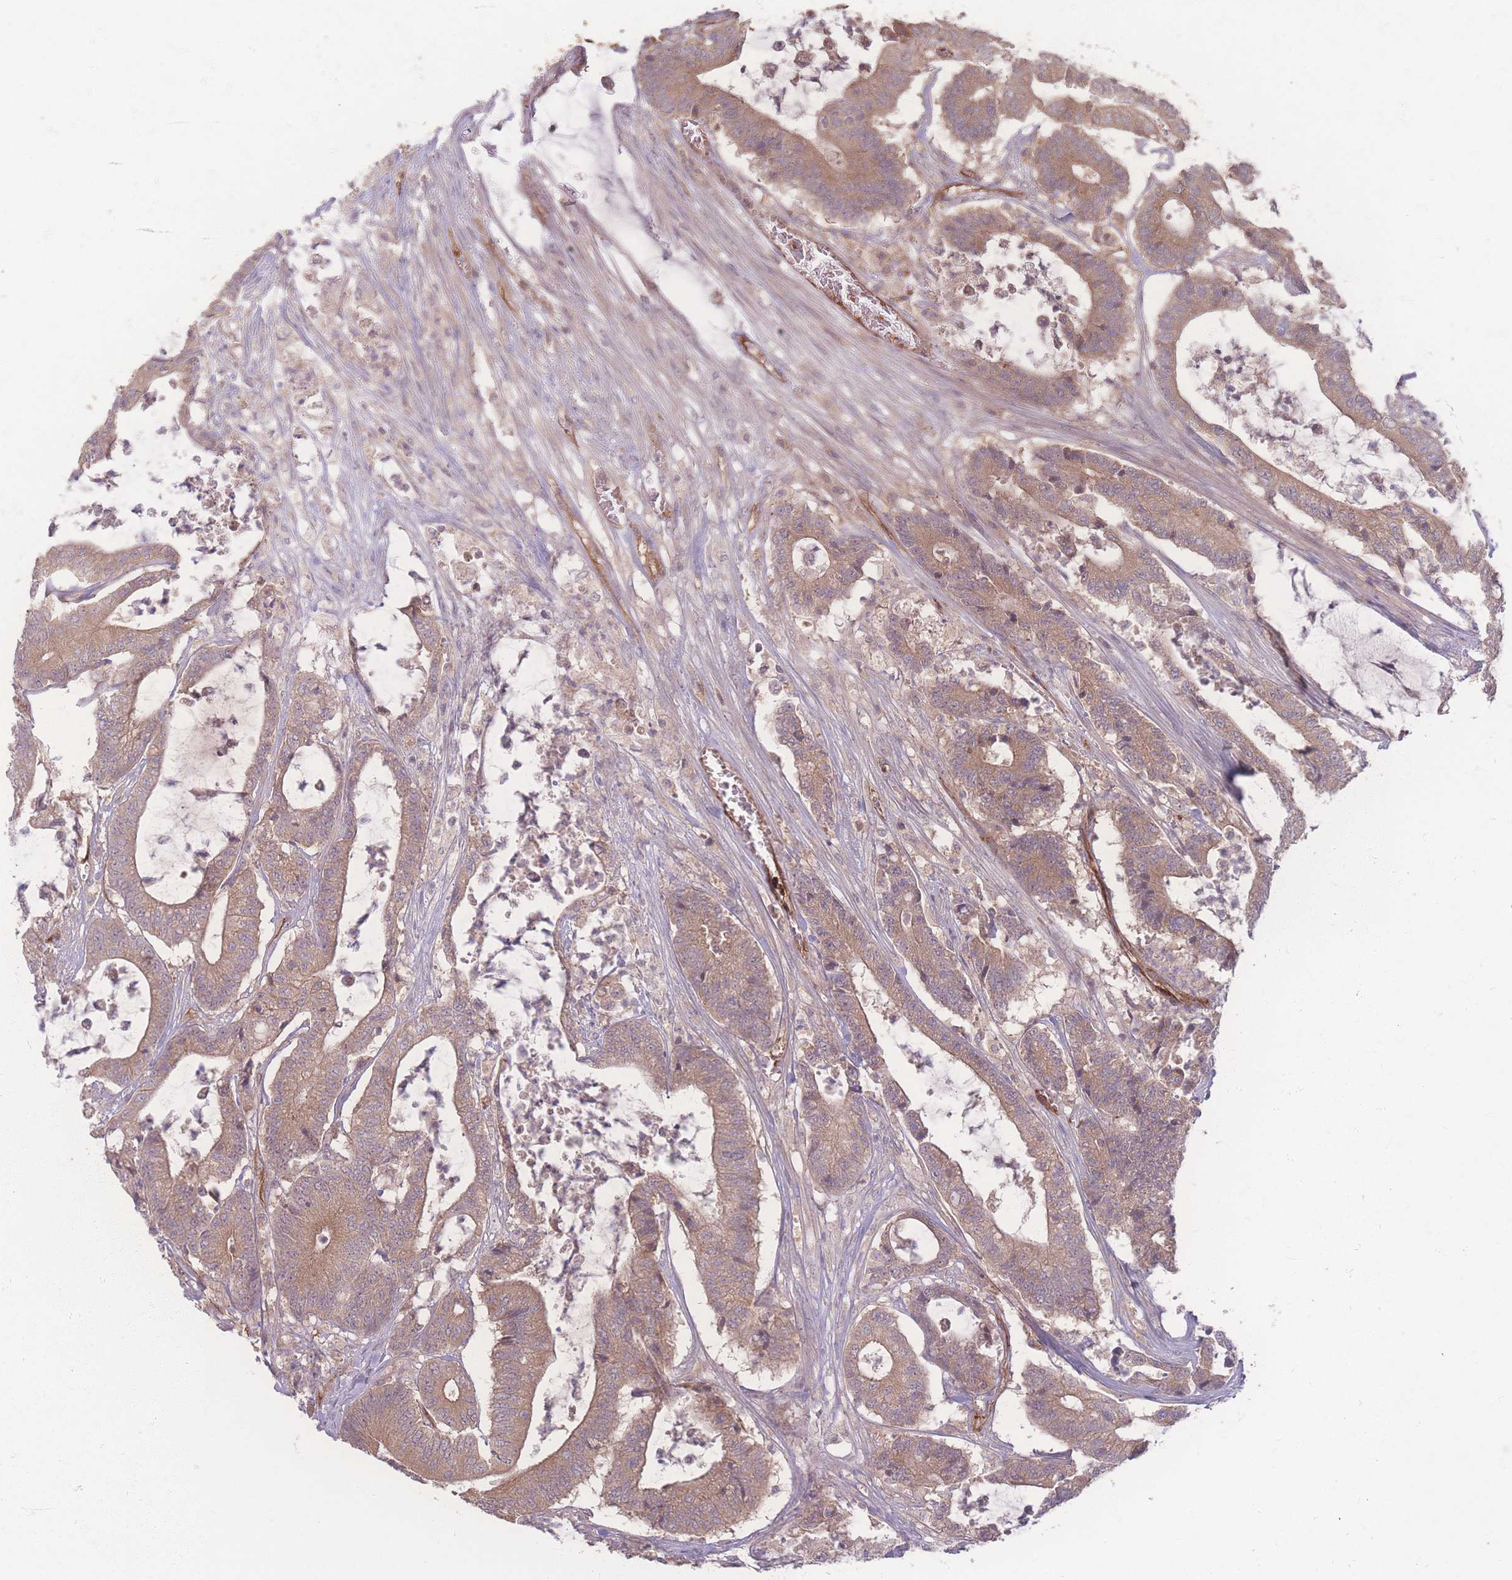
{"staining": {"intensity": "moderate", "quantity": ">75%", "location": "cytoplasmic/membranous"}, "tissue": "colorectal cancer", "cell_type": "Tumor cells", "image_type": "cancer", "snomed": [{"axis": "morphology", "description": "Adenocarcinoma, NOS"}, {"axis": "topography", "description": "Colon"}], "caption": "This micrograph reveals immunohistochemistry (IHC) staining of human colorectal adenocarcinoma, with medium moderate cytoplasmic/membranous positivity in about >75% of tumor cells.", "gene": "INSR", "patient": {"sex": "female", "age": 84}}